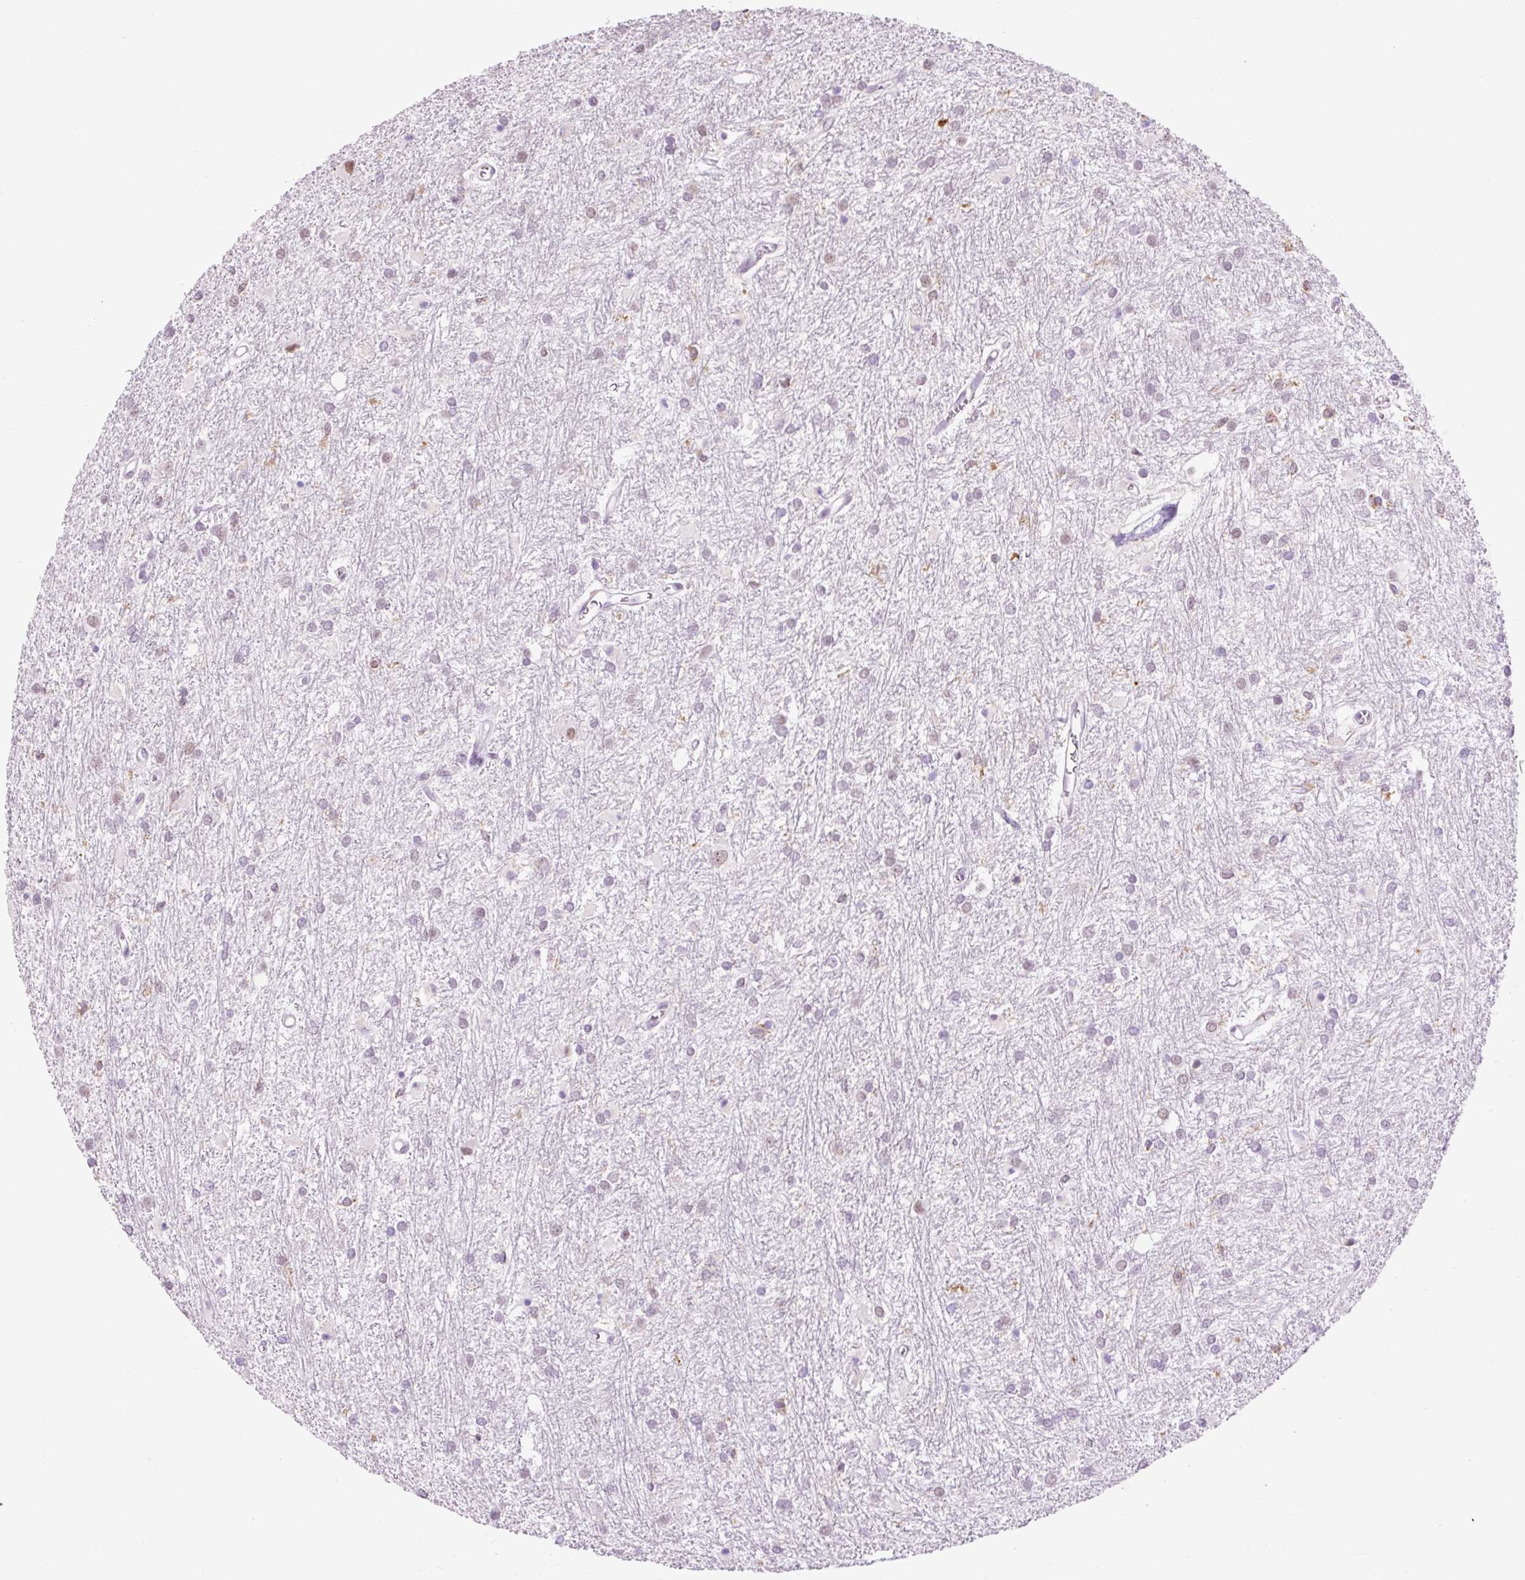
{"staining": {"intensity": "weak", "quantity": "<25%", "location": "nuclear"}, "tissue": "glioma", "cell_type": "Tumor cells", "image_type": "cancer", "snomed": [{"axis": "morphology", "description": "Glioma, malignant, High grade"}, {"axis": "topography", "description": "Brain"}], "caption": "This is an immunohistochemistry image of high-grade glioma (malignant). There is no expression in tumor cells.", "gene": "LY86", "patient": {"sex": "female", "age": 50}}